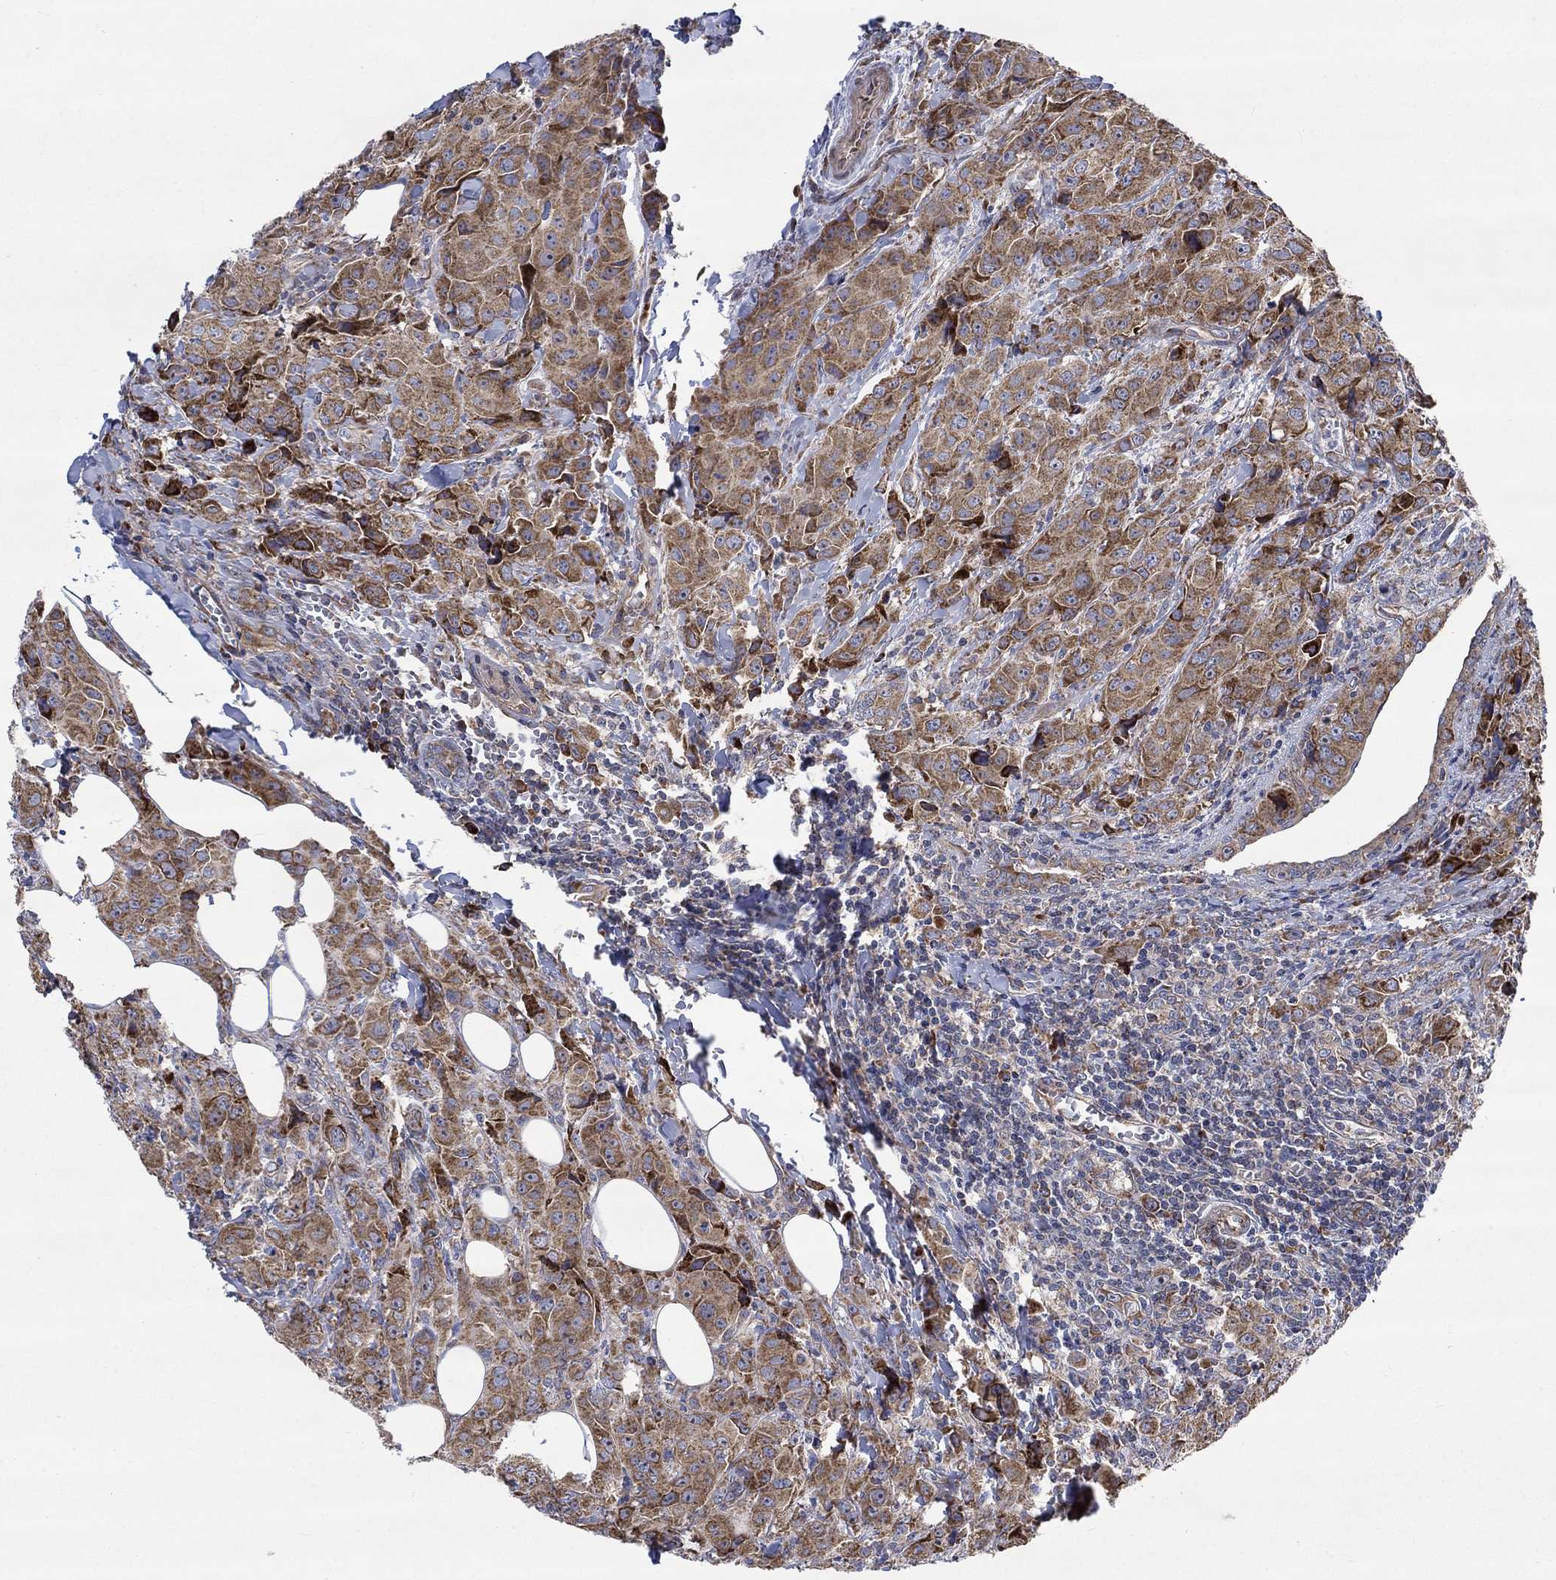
{"staining": {"intensity": "moderate", "quantity": ">75%", "location": "cytoplasmic/membranous"}, "tissue": "breast cancer", "cell_type": "Tumor cells", "image_type": "cancer", "snomed": [{"axis": "morphology", "description": "Duct carcinoma"}, {"axis": "topography", "description": "Breast"}], "caption": "Breast intraductal carcinoma was stained to show a protein in brown. There is medium levels of moderate cytoplasmic/membranous staining in approximately >75% of tumor cells.", "gene": "RPLP0", "patient": {"sex": "female", "age": 43}}